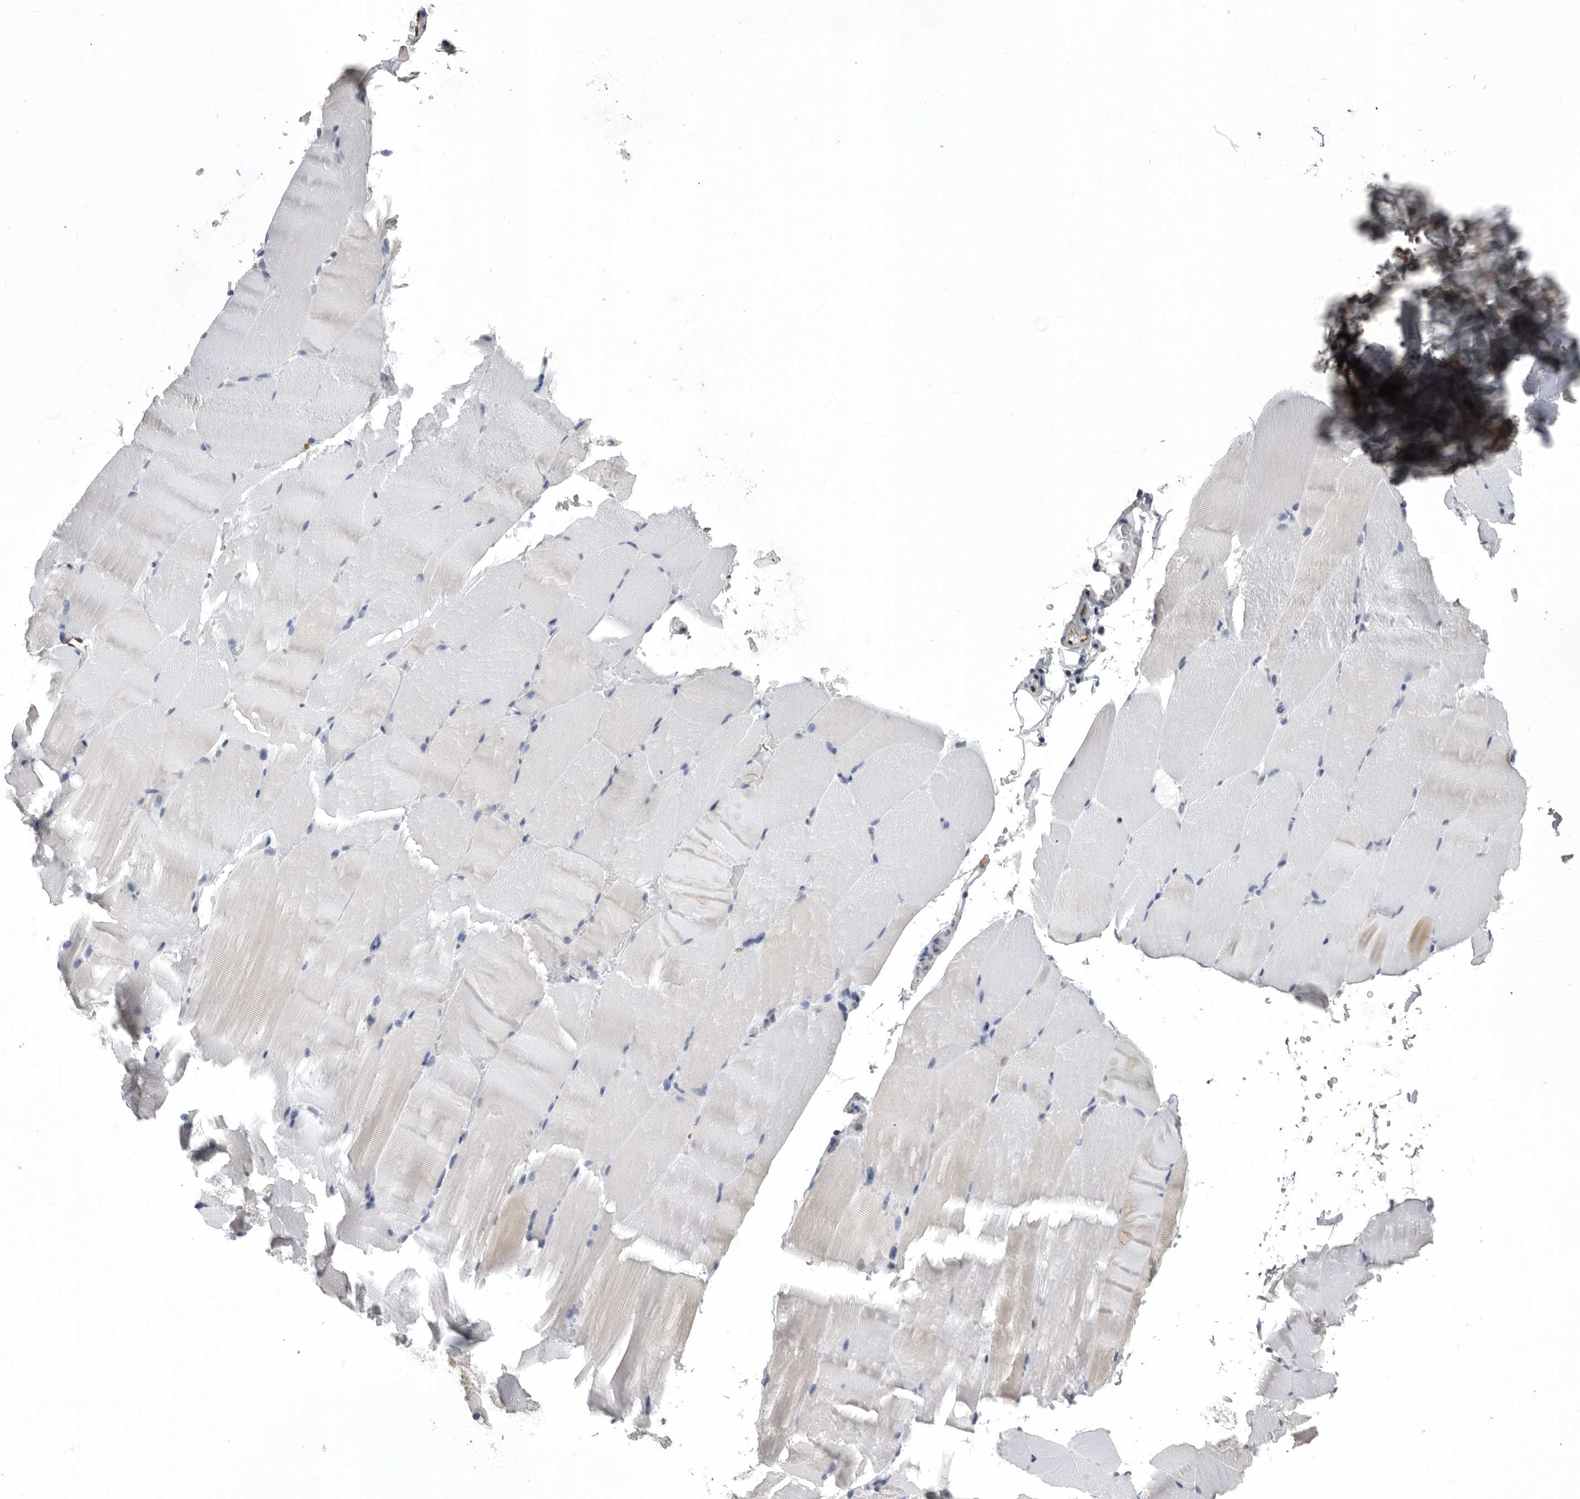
{"staining": {"intensity": "negative", "quantity": "none", "location": "none"}, "tissue": "skeletal muscle", "cell_type": "Myocytes", "image_type": "normal", "snomed": [{"axis": "morphology", "description": "Normal tissue, NOS"}, {"axis": "topography", "description": "Skeletal muscle"}, {"axis": "topography", "description": "Parathyroid gland"}], "caption": "This is an immunohistochemistry (IHC) photomicrograph of normal skeletal muscle. There is no expression in myocytes.", "gene": "PDCD4", "patient": {"sex": "female", "age": 37}}